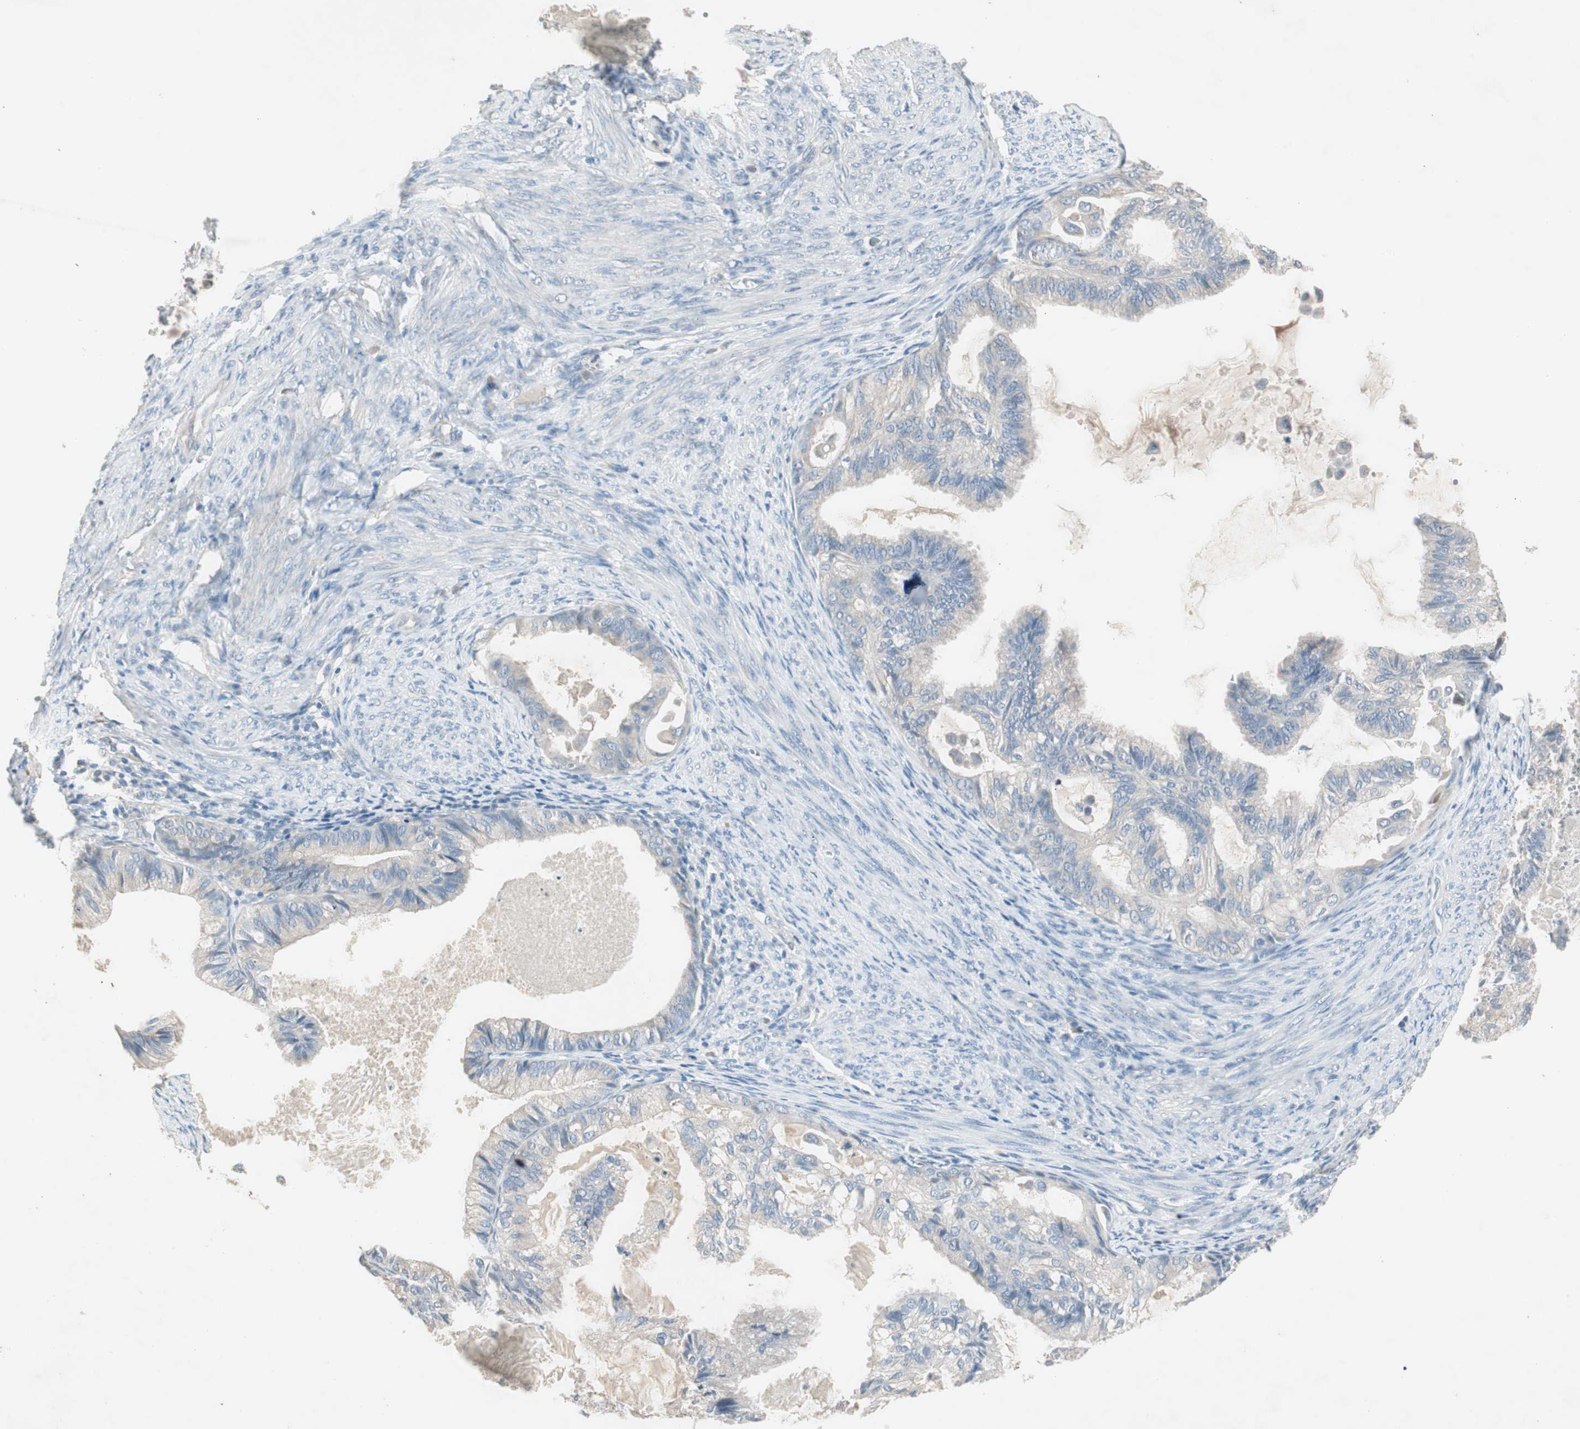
{"staining": {"intensity": "weak", "quantity": "25%-75%", "location": "cytoplasmic/membranous"}, "tissue": "cervical cancer", "cell_type": "Tumor cells", "image_type": "cancer", "snomed": [{"axis": "morphology", "description": "Normal tissue, NOS"}, {"axis": "morphology", "description": "Adenocarcinoma, NOS"}, {"axis": "topography", "description": "Cervix"}, {"axis": "topography", "description": "Endometrium"}], "caption": "Weak cytoplasmic/membranous expression for a protein is identified in approximately 25%-75% of tumor cells of adenocarcinoma (cervical) using IHC.", "gene": "KHK", "patient": {"sex": "female", "age": 86}}